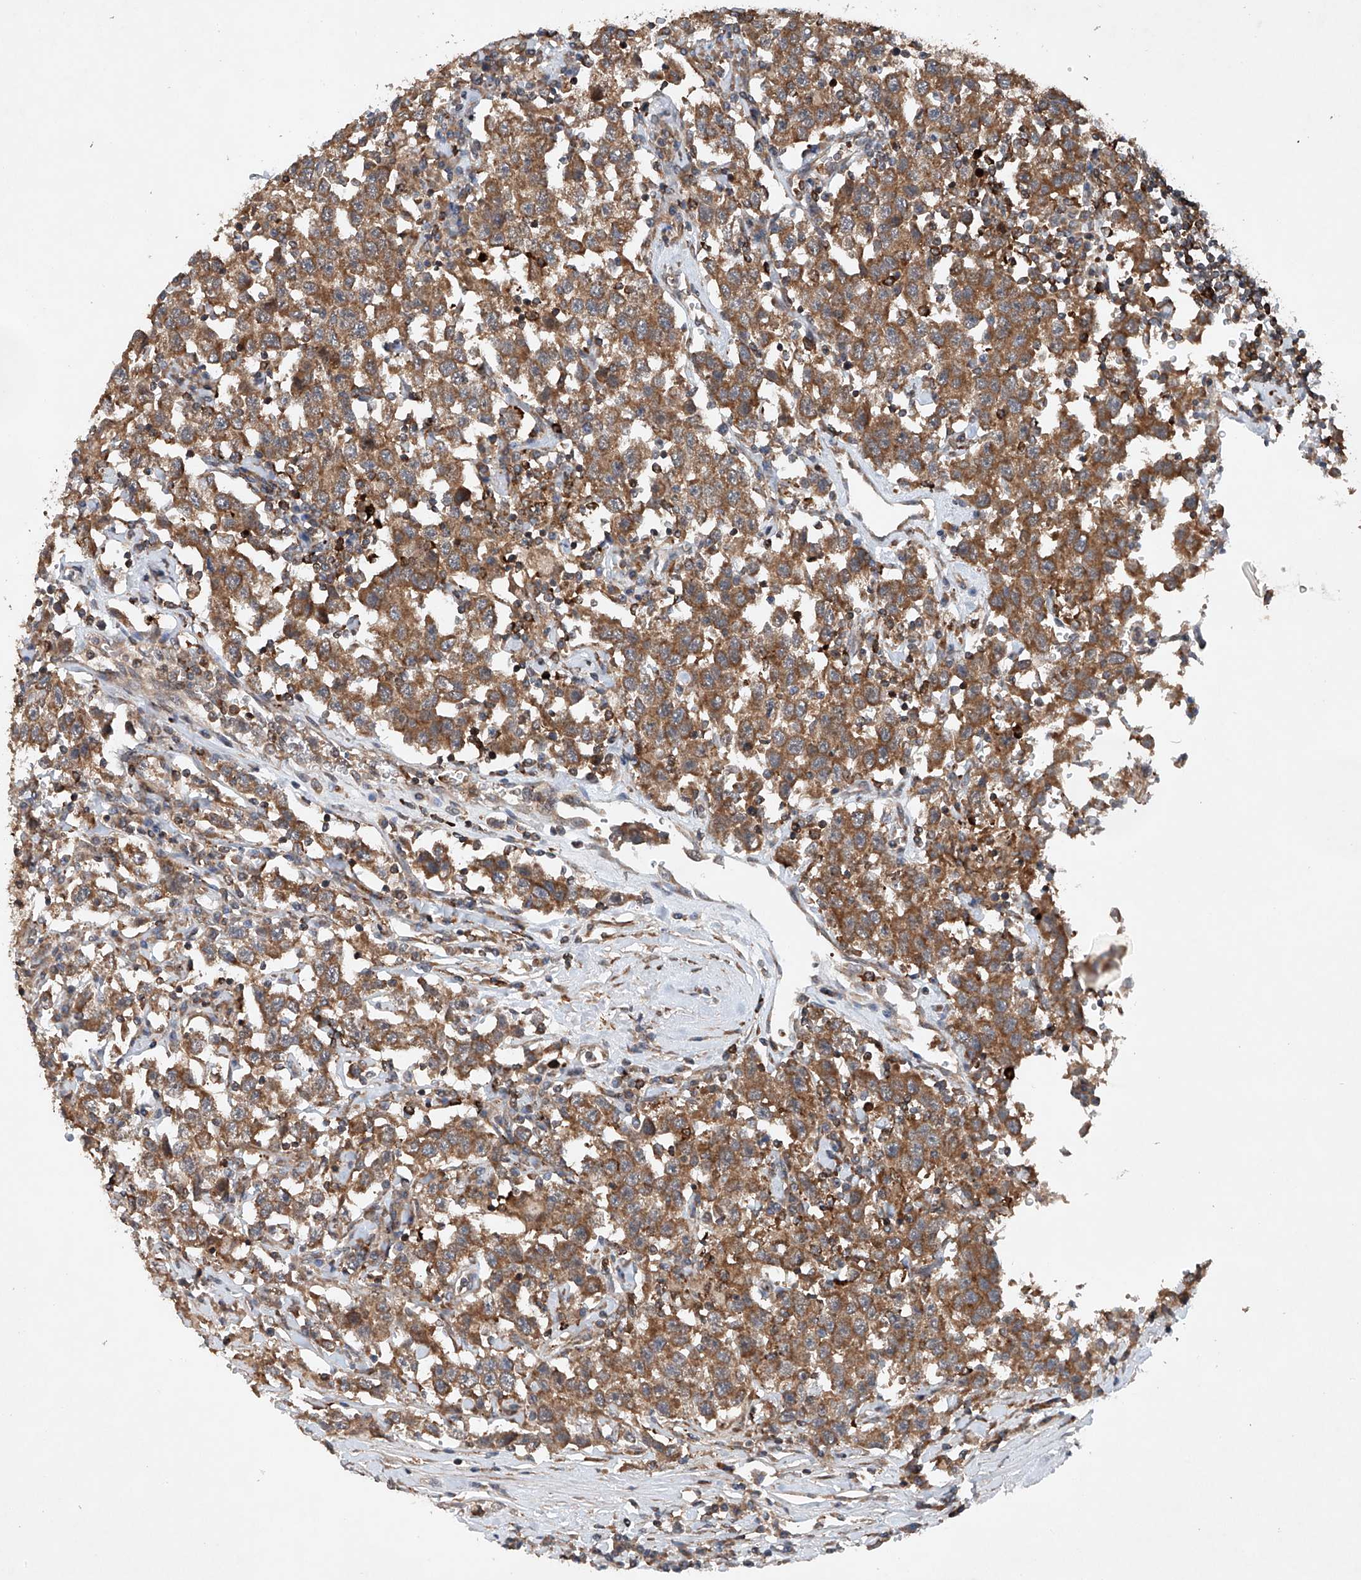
{"staining": {"intensity": "moderate", "quantity": ">75%", "location": "cytoplasmic/membranous"}, "tissue": "testis cancer", "cell_type": "Tumor cells", "image_type": "cancer", "snomed": [{"axis": "morphology", "description": "Seminoma, NOS"}, {"axis": "topography", "description": "Testis"}], "caption": "The photomicrograph exhibits a brown stain indicating the presence of a protein in the cytoplasmic/membranous of tumor cells in seminoma (testis).", "gene": "CEP85L", "patient": {"sex": "male", "age": 41}}